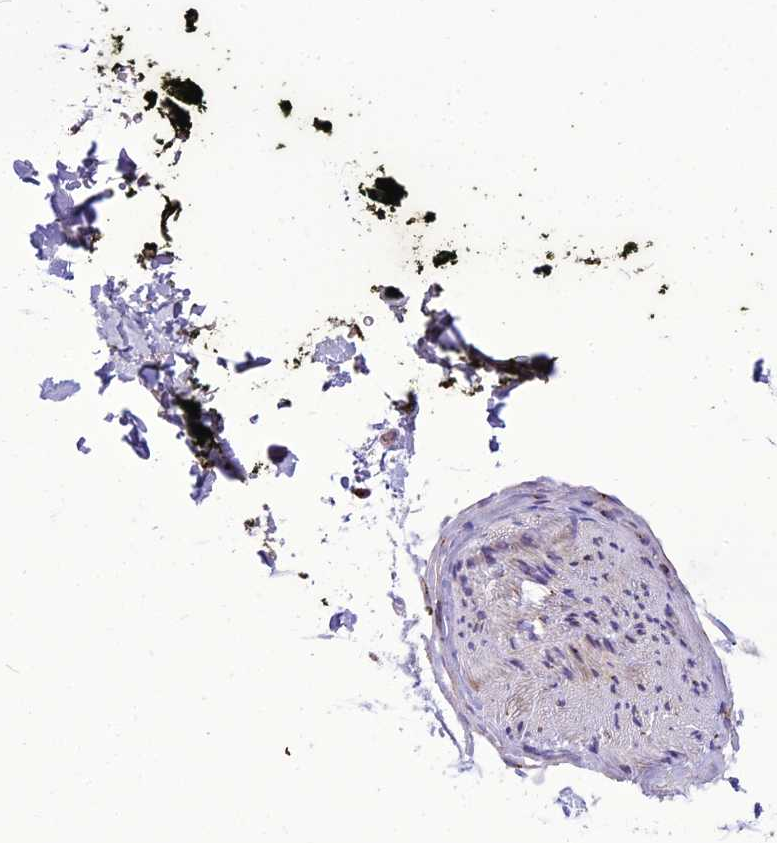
{"staining": {"intensity": "negative", "quantity": "none", "location": "none"}, "tissue": "soft tissue", "cell_type": "Chondrocytes", "image_type": "normal", "snomed": [{"axis": "morphology", "description": "Normal tissue, NOS"}, {"axis": "morphology", "description": "Adenocarcinoma, NOS"}, {"axis": "topography", "description": "Pancreas"}, {"axis": "topography", "description": "Peripheral nerve tissue"}], "caption": "Immunohistochemistry (IHC) photomicrograph of benign human soft tissue stained for a protein (brown), which reveals no positivity in chondrocytes.", "gene": "GOLM2", "patient": {"sex": "male", "age": 59}}